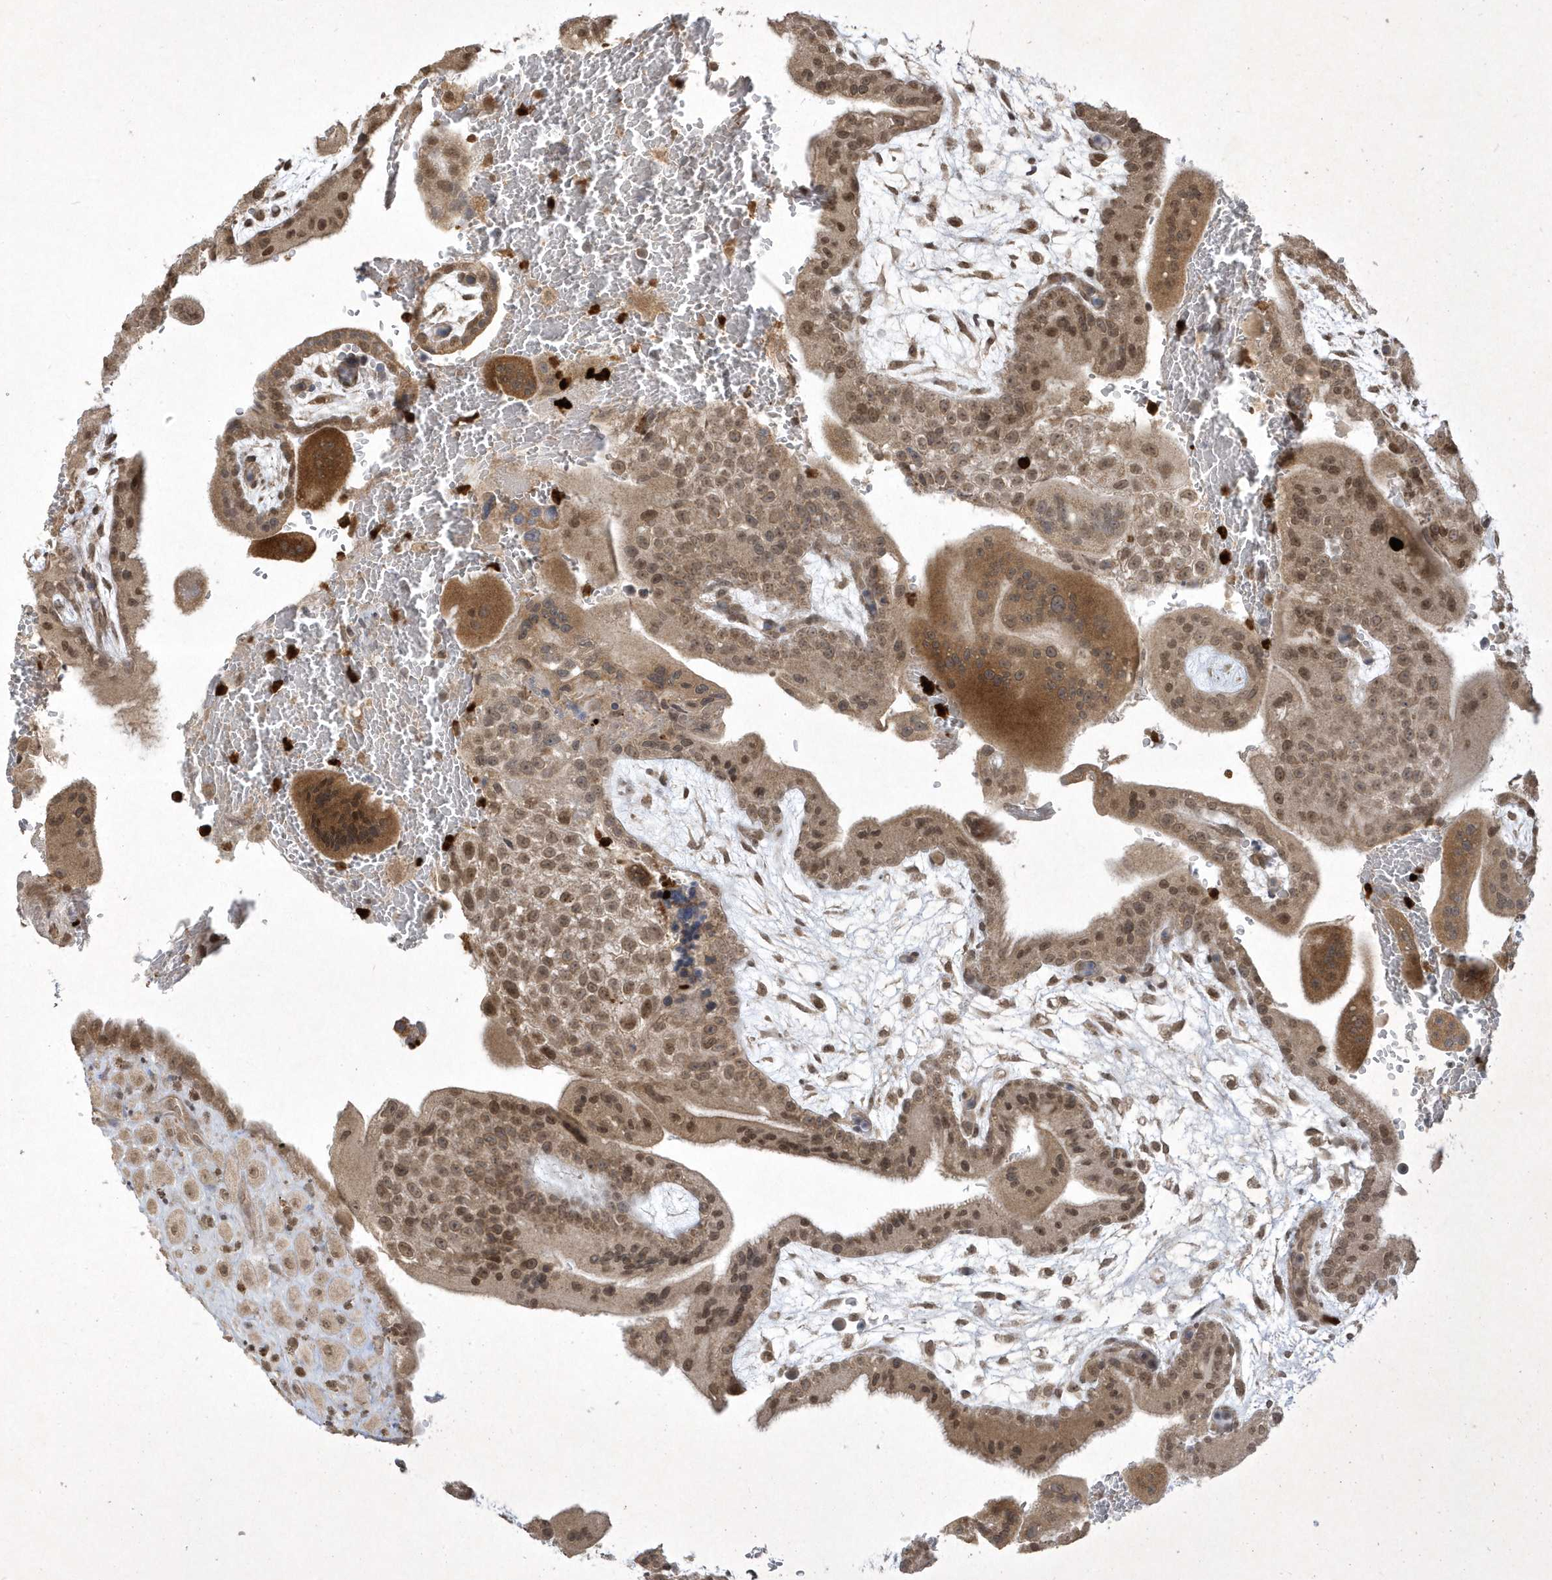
{"staining": {"intensity": "strong", "quantity": ">75%", "location": "cytoplasmic/membranous"}, "tissue": "placenta", "cell_type": "Decidual cells", "image_type": "normal", "snomed": [{"axis": "morphology", "description": "Normal tissue, NOS"}, {"axis": "topography", "description": "Placenta"}], "caption": "Placenta stained with immunohistochemistry (IHC) reveals strong cytoplasmic/membranous positivity in about >75% of decidual cells. The staining was performed using DAB to visualize the protein expression in brown, while the nuclei were stained in blue with hematoxylin (Magnification: 20x).", "gene": "ZNF213", "patient": {"sex": "female", "age": 35}}